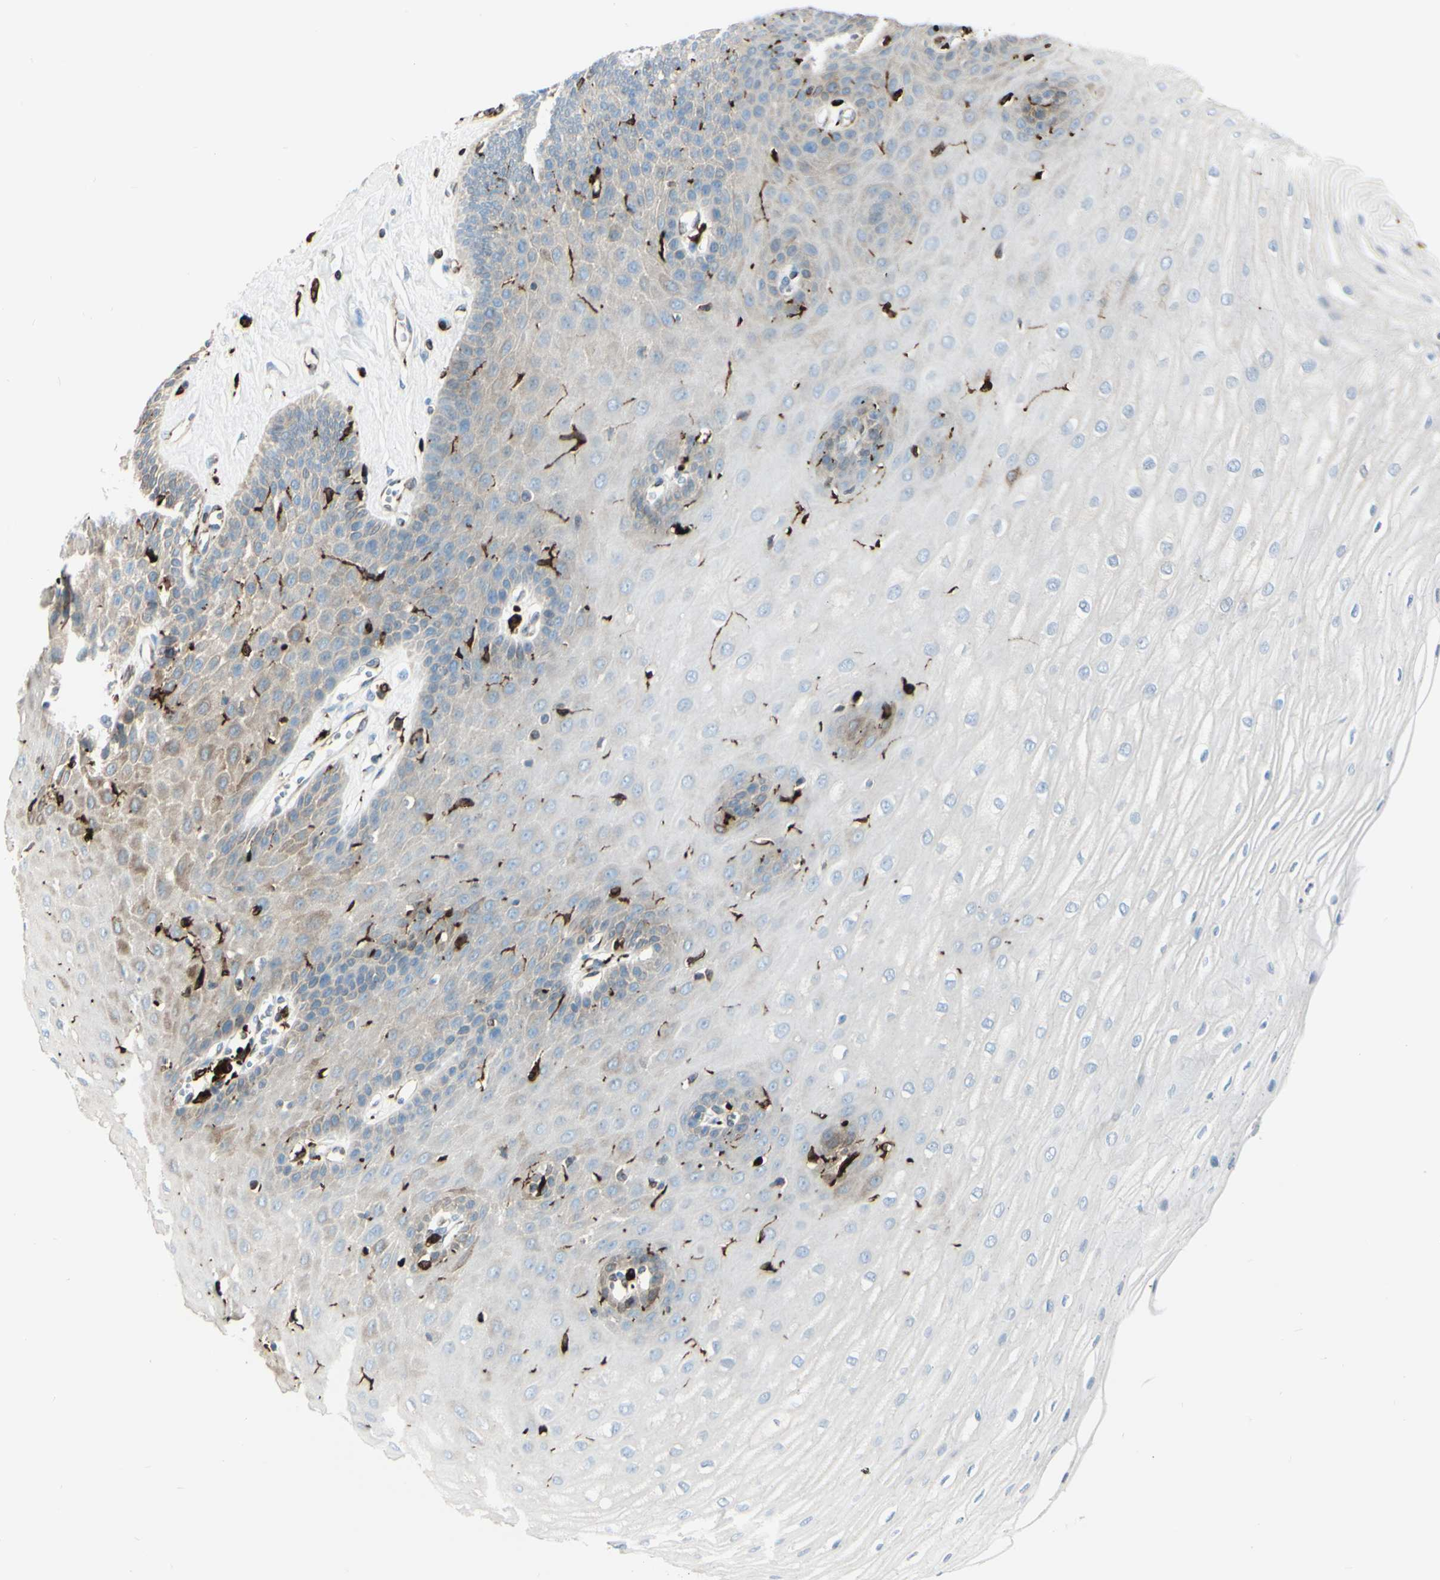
{"staining": {"intensity": "strong", "quantity": "<25%", "location": "cytoplasmic/membranous"}, "tissue": "esophagus", "cell_type": "Squamous epithelial cells", "image_type": "normal", "snomed": [{"axis": "morphology", "description": "Normal tissue, NOS"}, {"axis": "morphology", "description": "Squamous cell carcinoma, NOS"}, {"axis": "topography", "description": "Esophagus"}], "caption": "Approximately <25% of squamous epithelial cells in unremarkable human esophagus exhibit strong cytoplasmic/membranous protein positivity as visualized by brown immunohistochemical staining.", "gene": "CD74", "patient": {"sex": "male", "age": 65}}